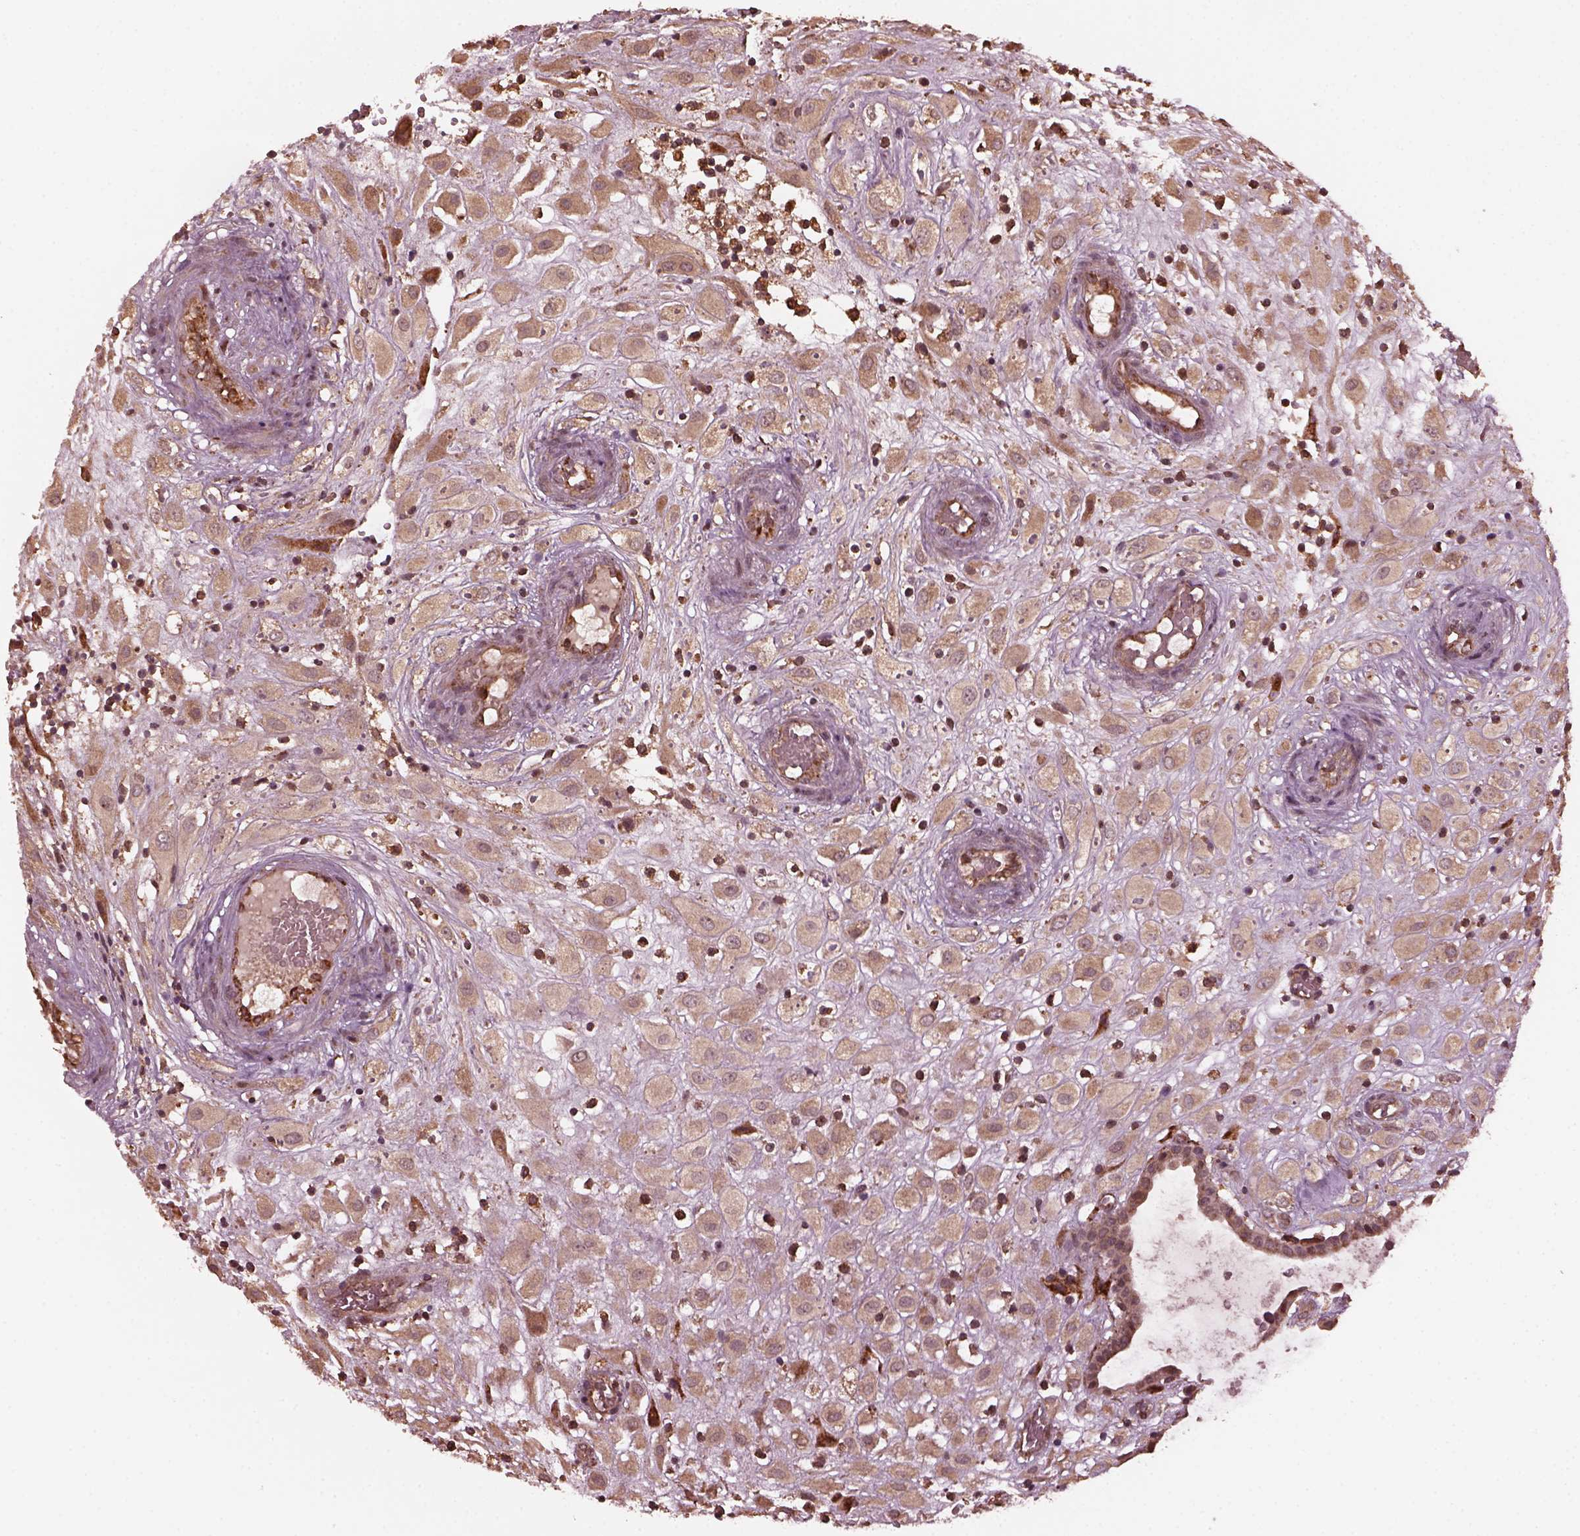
{"staining": {"intensity": "weak", "quantity": ">75%", "location": "cytoplasmic/membranous"}, "tissue": "placenta", "cell_type": "Decidual cells", "image_type": "normal", "snomed": [{"axis": "morphology", "description": "Normal tissue, NOS"}, {"axis": "topography", "description": "Placenta"}], "caption": "High-magnification brightfield microscopy of unremarkable placenta stained with DAB (brown) and counterstained with hematoxylin (blue). decidual cells exhibit weak cytoplasmic/membranous positivity is appreciated in about>75% of cells. (DAB IHC with brightfield microscopy, high magnification).", "gene": "ZNF292", "patient": {"sex": "female", "age": 24}}